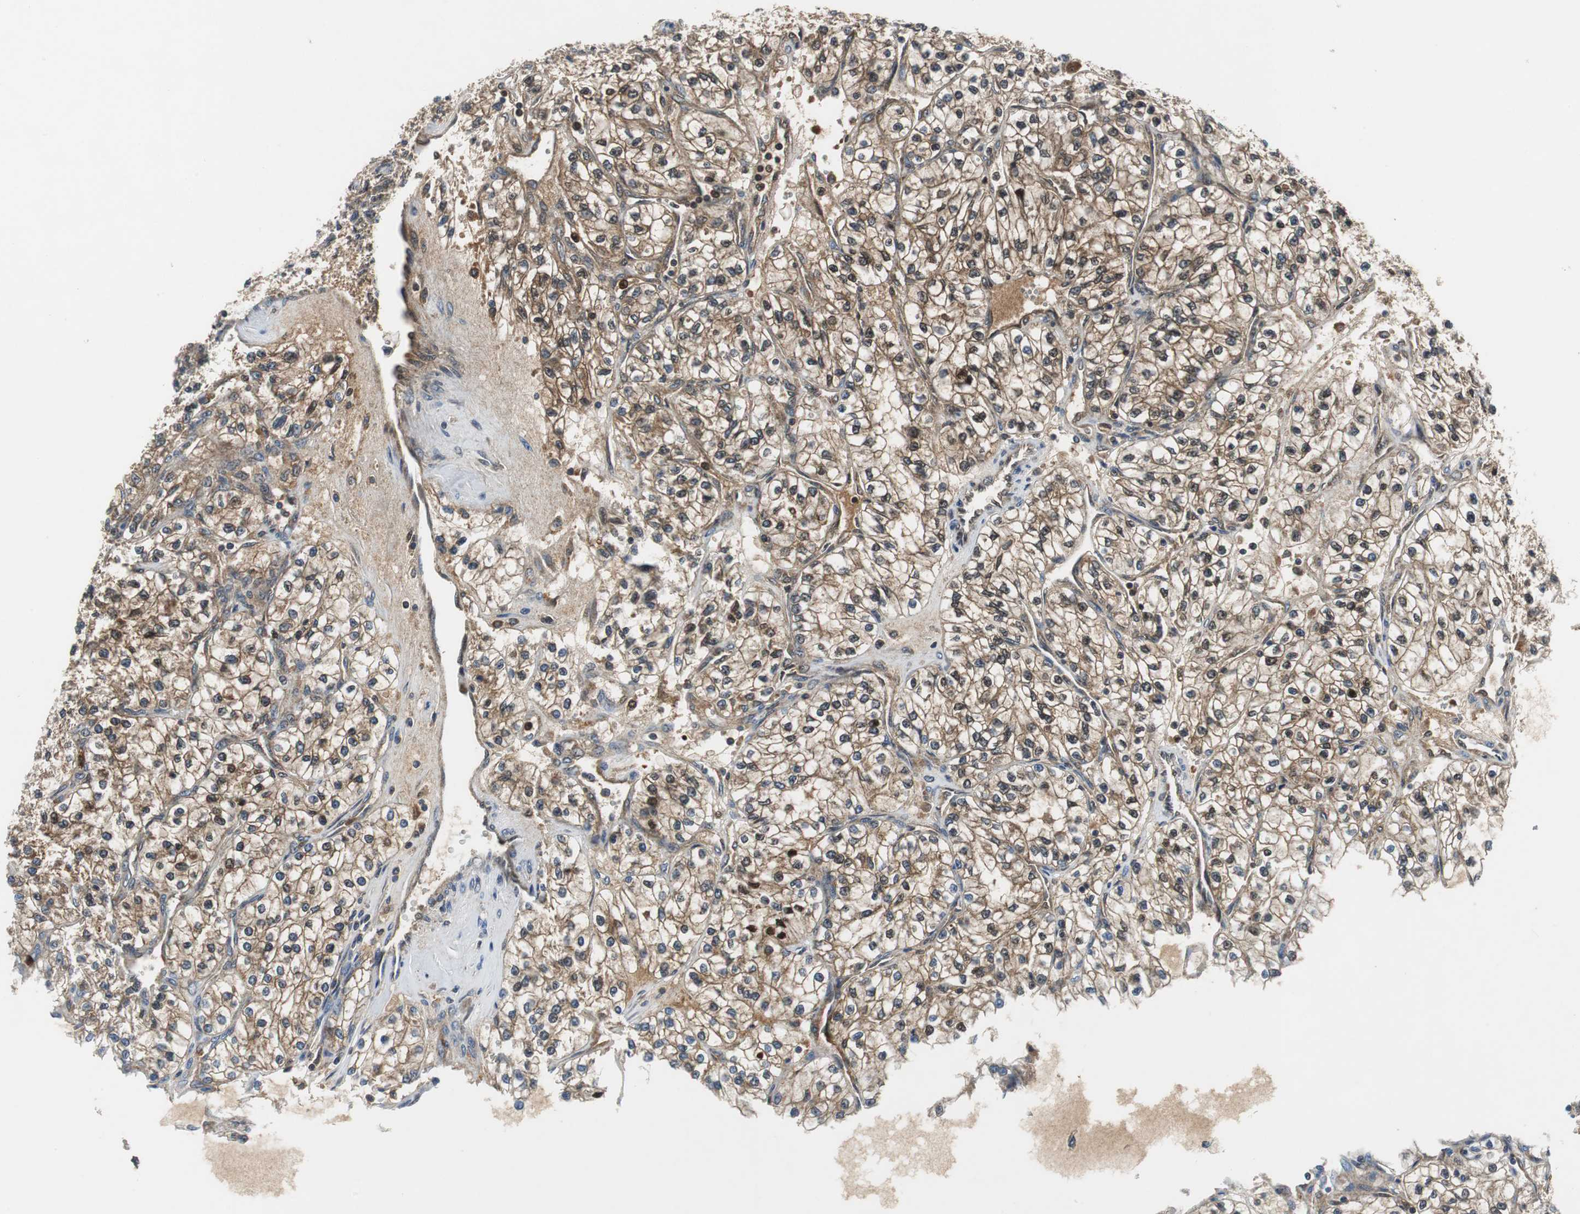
{"staining": {"intensity": "weak", "quantity": ">75%", "location": "cytoplasmic/membranous,nuclear"}, "tissue": "renal cancer", "cell_type": "Tumor cells", "image_type": "cancer", "snomed": [{"axis": "morphology", "description": "Adenocarcinoma, NOS"}, {"axis": "topography", "description": "Kidney"}], "caption": "Immunohistochemistry of human renal cancer (adenocarcinoma) shows low levels of weak cytoplasmic/membranous and nuclear positivity in approximately >75% of tumor cells. The protein is shown in brown color, while the nuclei are stained blue.", "gene": "ORM1", "patient": {"sex": "female", "age": 57}}